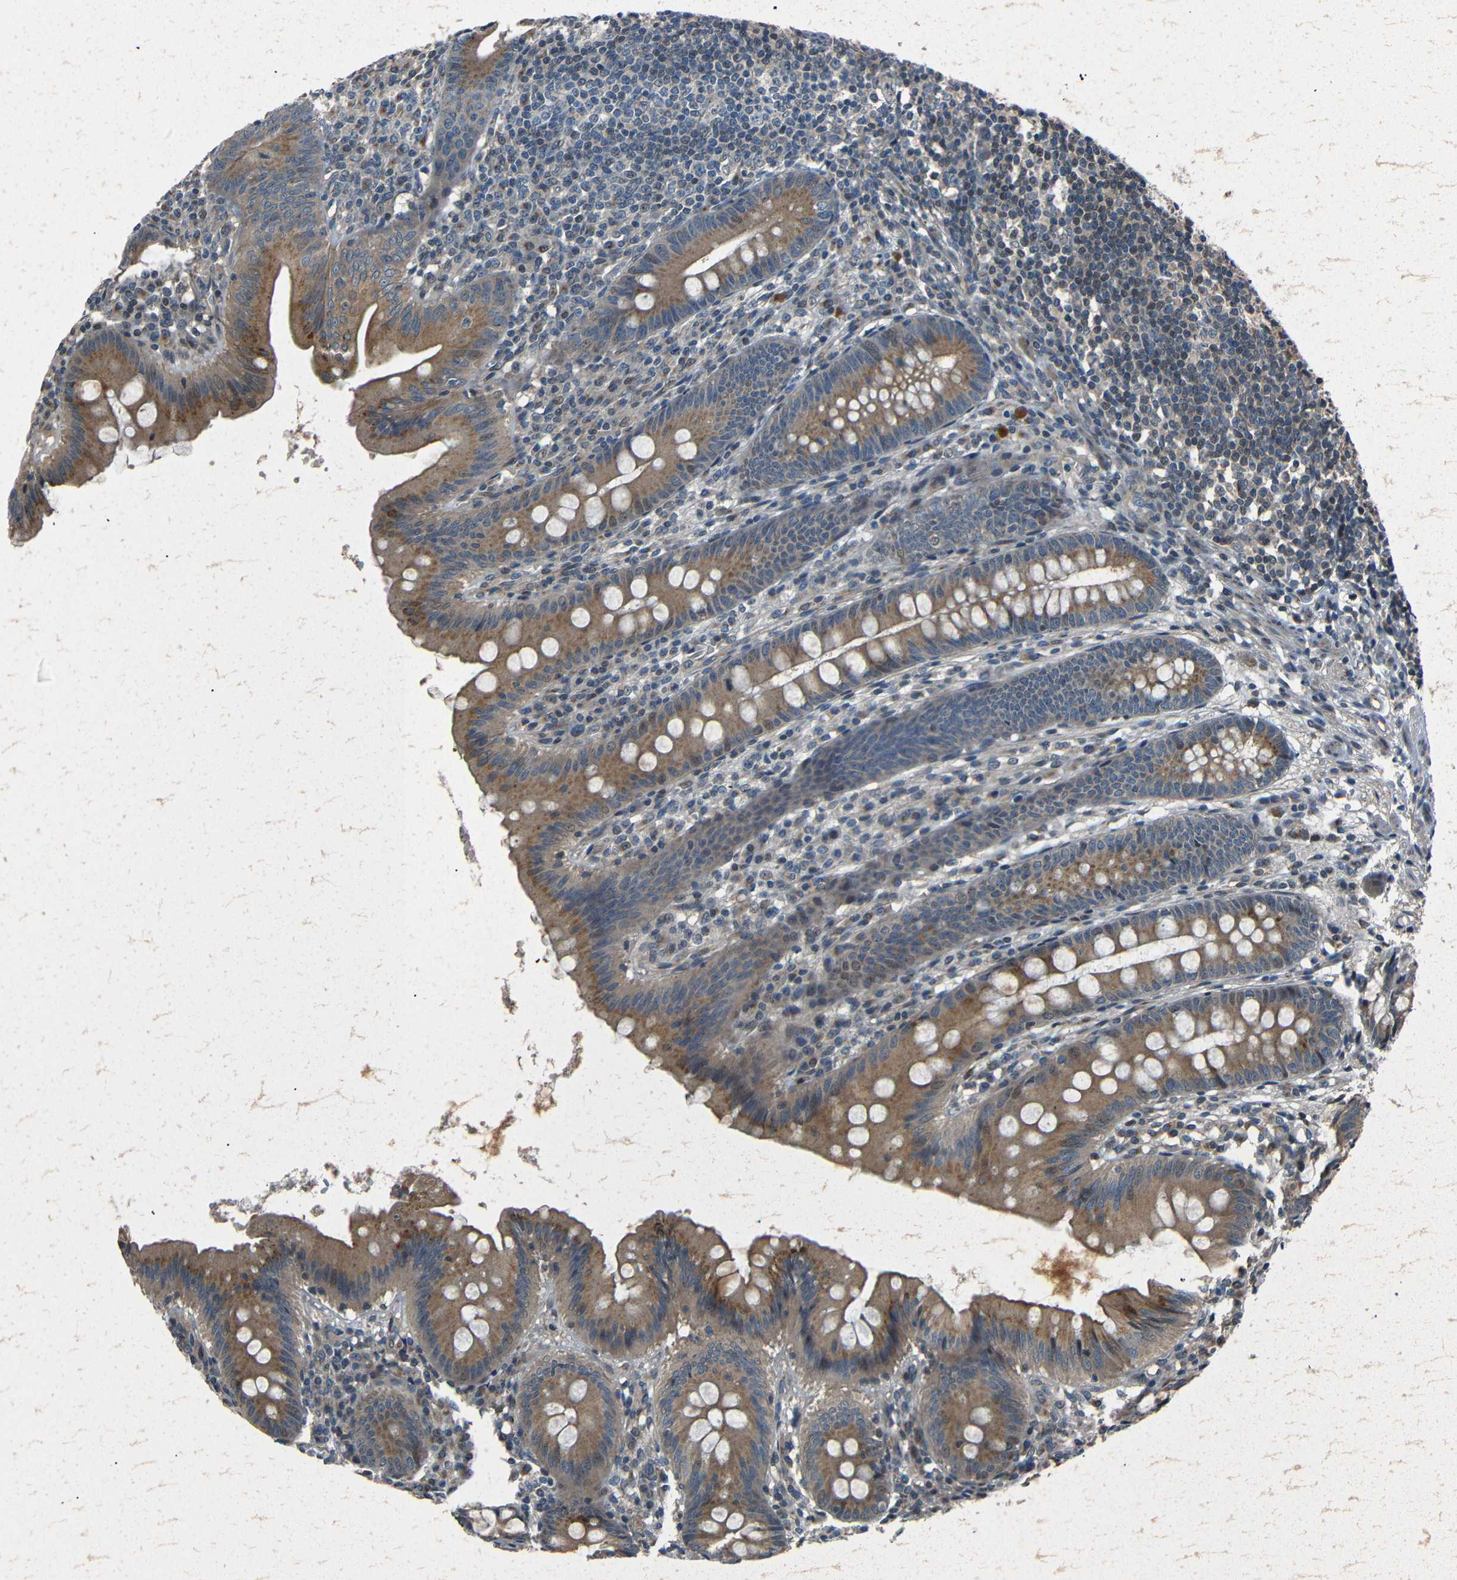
{"staining": {"intensity": "moderate", "quantity": ">75%", "location": "cytoplasmic/membranous"}, "tissue": "appendix", "cell_type": "Glandular cells", "image_type": "normal", "snomed": [{"axis": "morphology", "description": "Normal tissue, NOS"}, {"axis": "topography", "description": "Appendix"}], "caption": "A brown stain shows moderate cytoplasmic/membranous staining of a protein in glandular cells of normal human appendix. The protein is shown in brown color, while the nuclei are stained blue.", "gene": "AKAP9", "patient": {"sex": "male", "age": 56}}